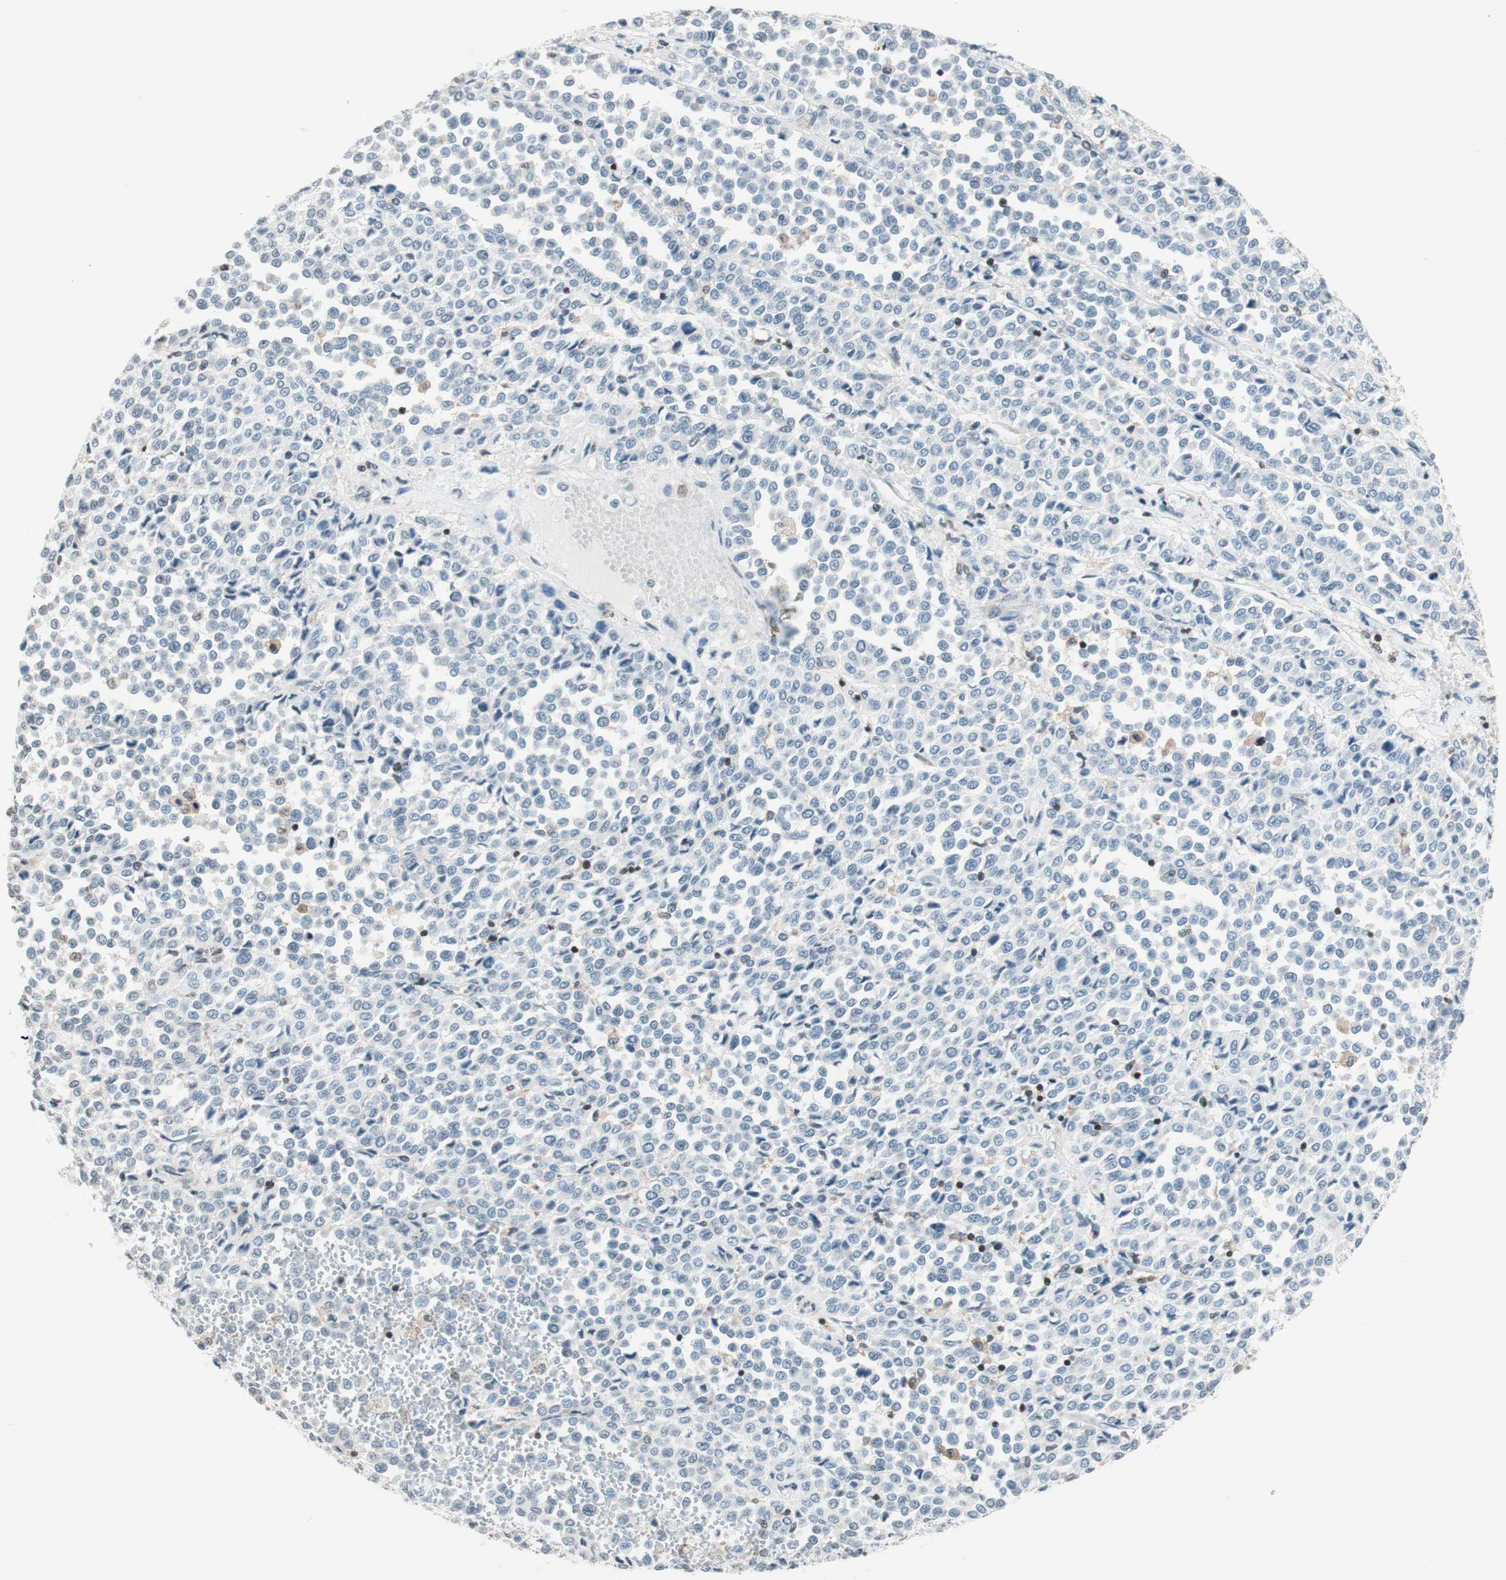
{"staining": {"intensity": "negative", "quantity": "none", "location": "none"}, "tissue": "melanoma", "cell_type": "Tumor cells", "image_type": "cancer", "snomed": [{"axis": "morphology", "description": "Malignant melanoma, Metastatic site"}, {"axis": "topography", "description": "Pancreas"}], "caption": "This is an immunohistochemistry image of melanoma. There is no positivity in tumor cells.", "gene": "WIPF1", "patient": {"sex": "female", "age": 30}}